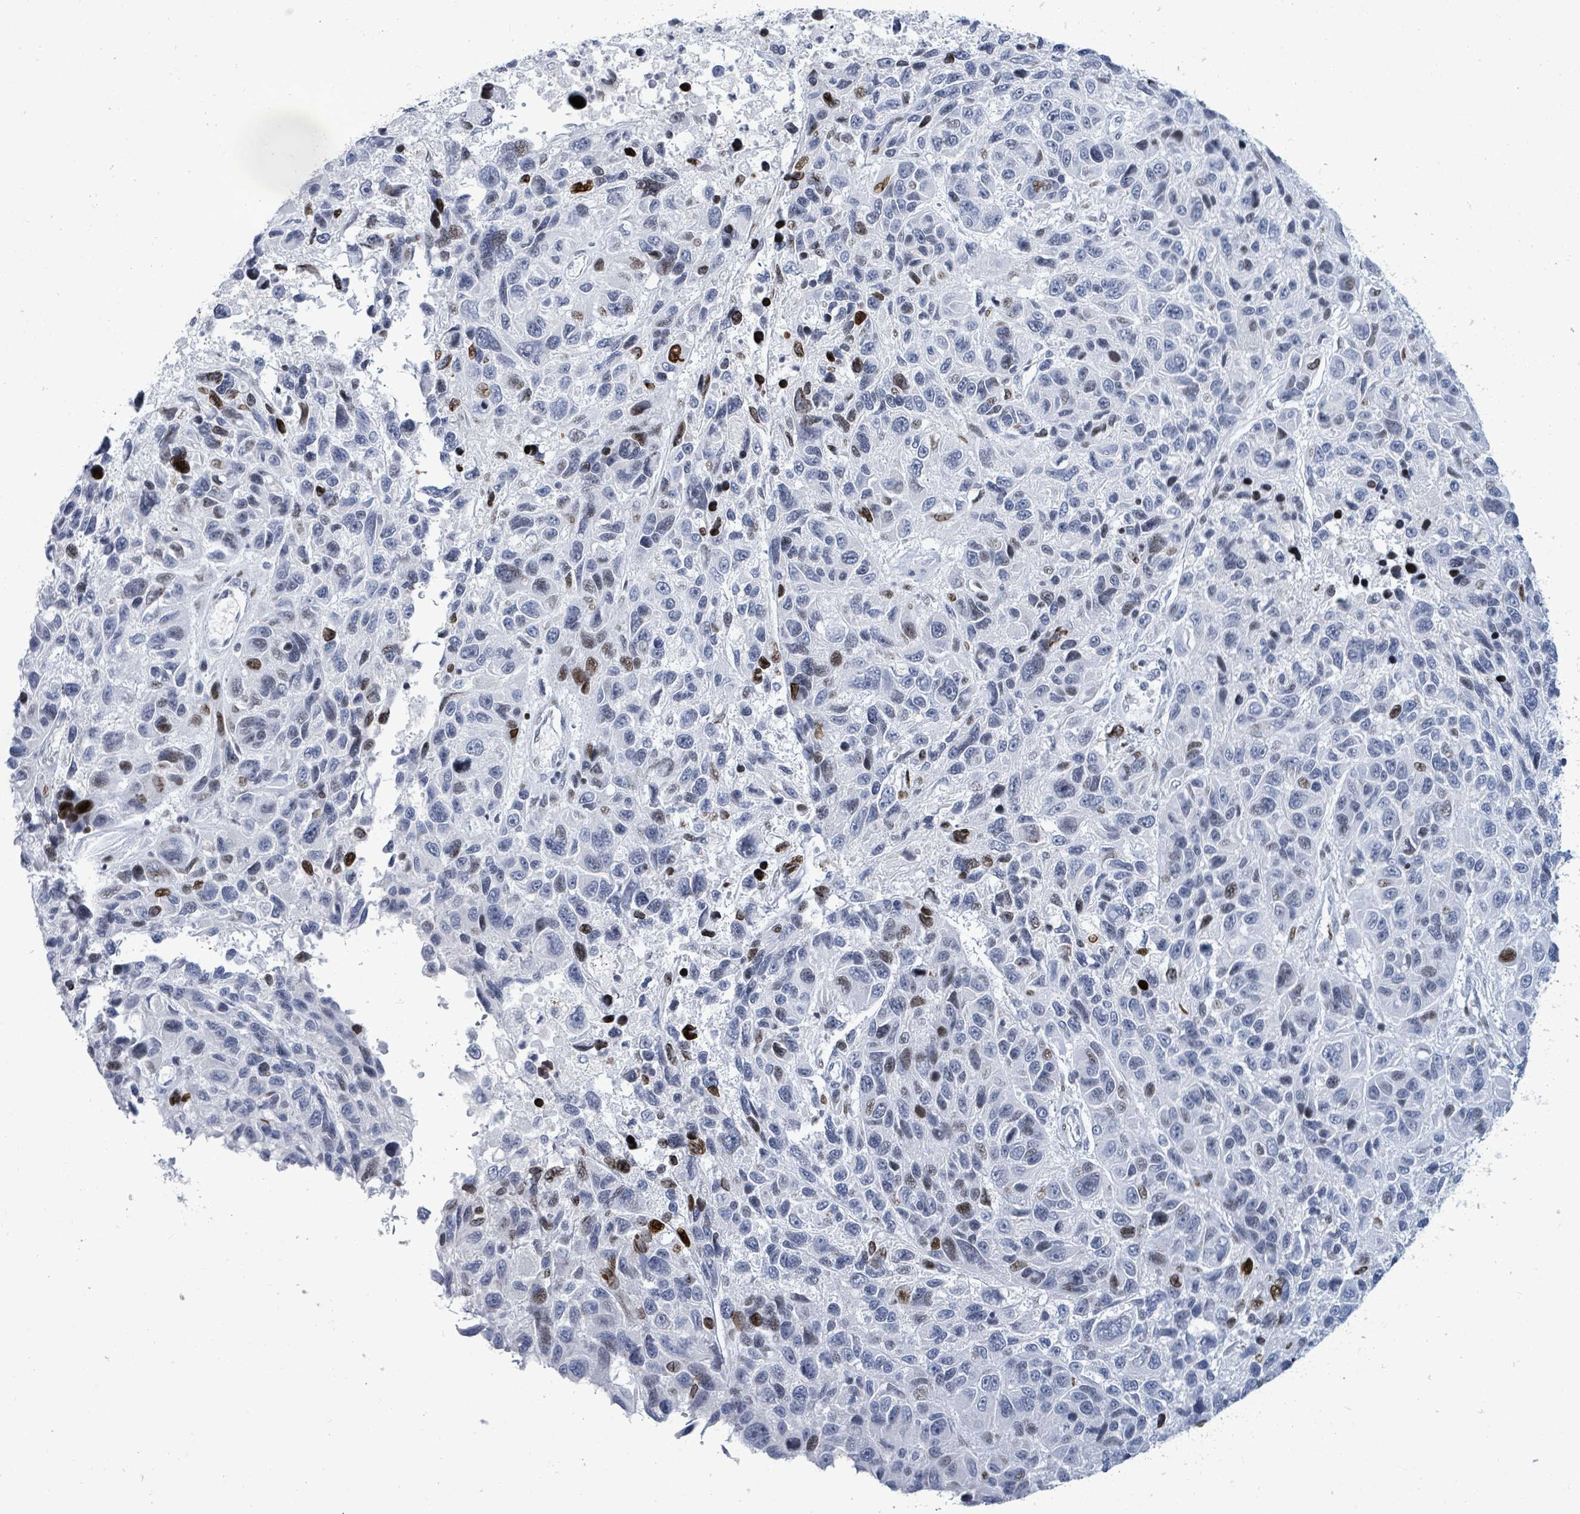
{"staining": {"intensity": "moderate", "quantity": "<25%", "location": "nuclear"}, "tissue": "melanoma", "cell_type": "Tumor cells", "image_type": "cancer", "snomed": [{"axis": "morphology", "description": "Malignant melanoma, NOS"}, {"axis": "topography", "description": "Skin"}], "caption": "Protein staining demonstrates moderate nuclear positivity in about <25% of tumor cells in melanoma.", "gene": "MALL", "patient": {"sex": "male", "age": 53}}